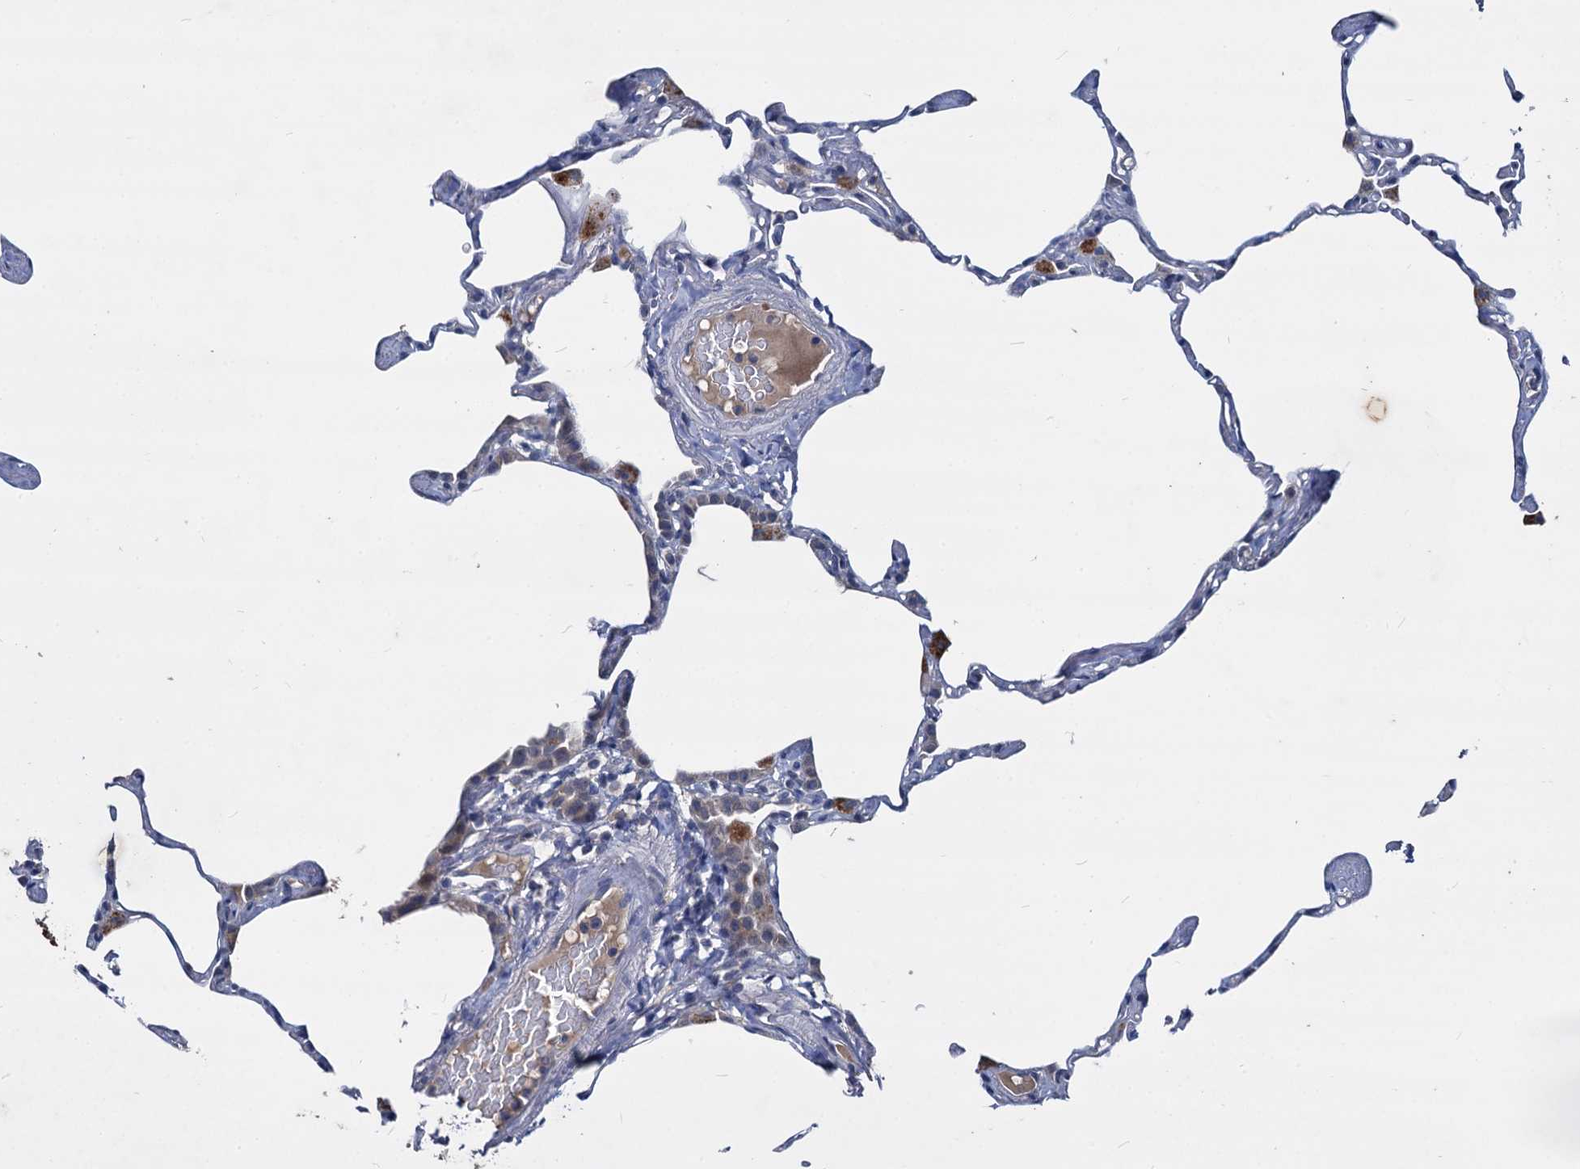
{"staining": {"intensity": "negative", "quantity": "none", "location": "none"}, "tissue": "lung", "cell_type": "Alveolar cells", "image_type": "normal", "snomed": [{"axis": "morphology", "description": "Normal tissue, NOS"}, {"axis": "topography", "description": "Lung"}], "caption": "Alveolar cells show no significant positivity in benign lung. The staining is performed using DAB brown chromogen with nuclei counter-stained in using hematoxylin.", "gene": "CCDC184", "patient": {"sex": "male", "age": 65}}